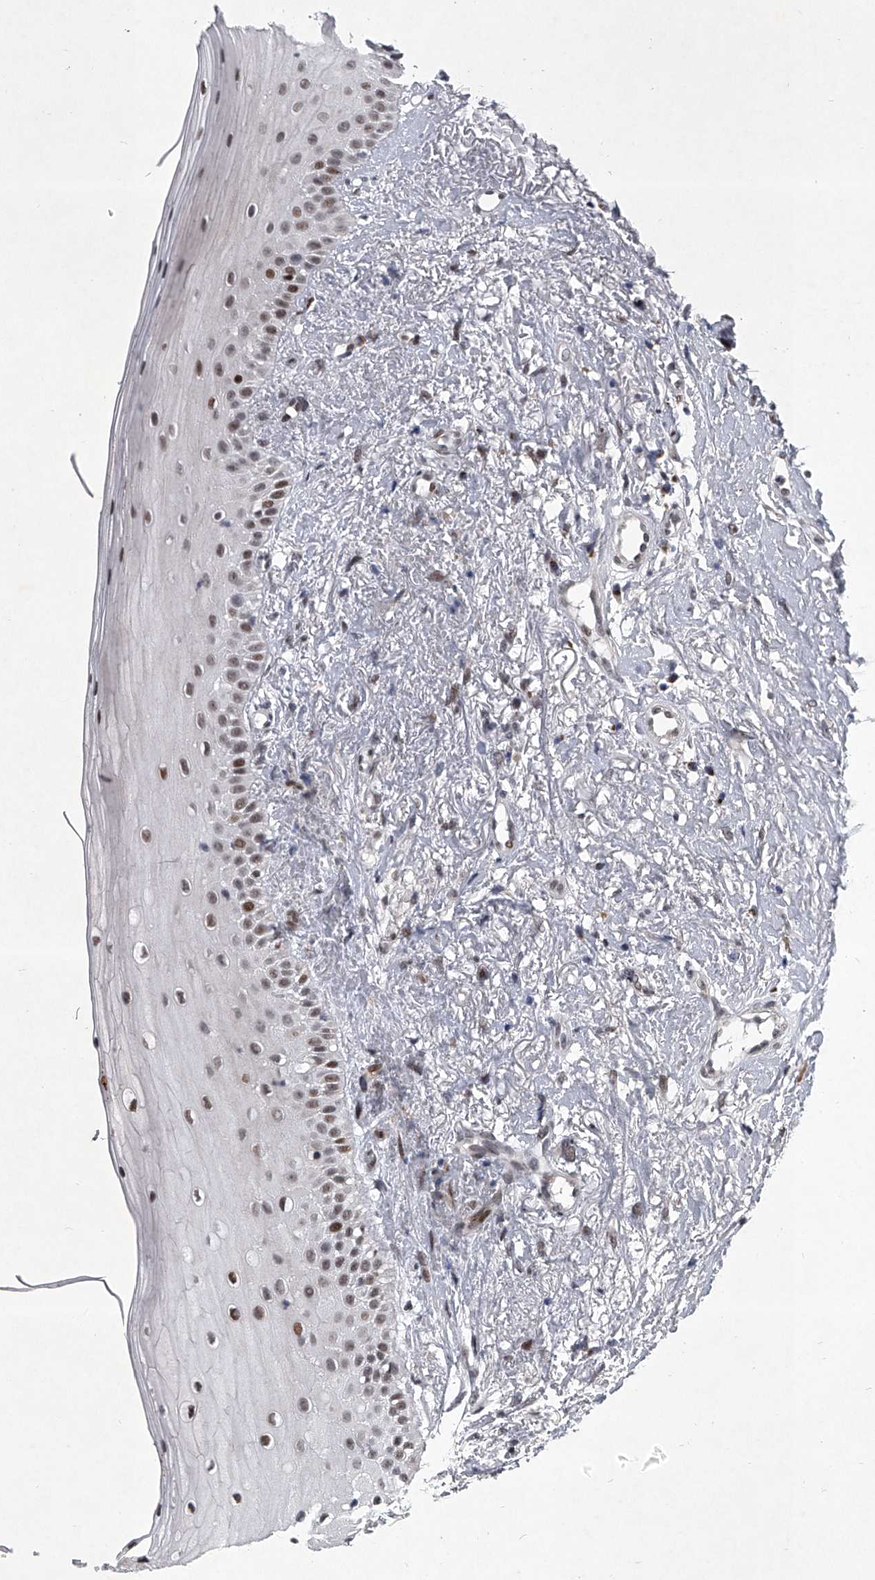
{"staining": {"intensity": "moderate", "quantity": "25%-75%", "location": "nuclear"}, "tissue": "oral mucosa", "cell_type": "Squamous epithelial cells", "image_type": "normal", "snomed": [{"axis": "morphology", "description": "Normal tissue, NOS"}, {"axis": "topography", "description": "Oral tissue"}], "caption": "Human oral mucosa stained for a protein (brown) displays moderate nuclear positive positivity in about 25%-75% of squamous epithelial cells.", "gene": "MLLT1", "patient": {"sex": "female", "age": 63}}